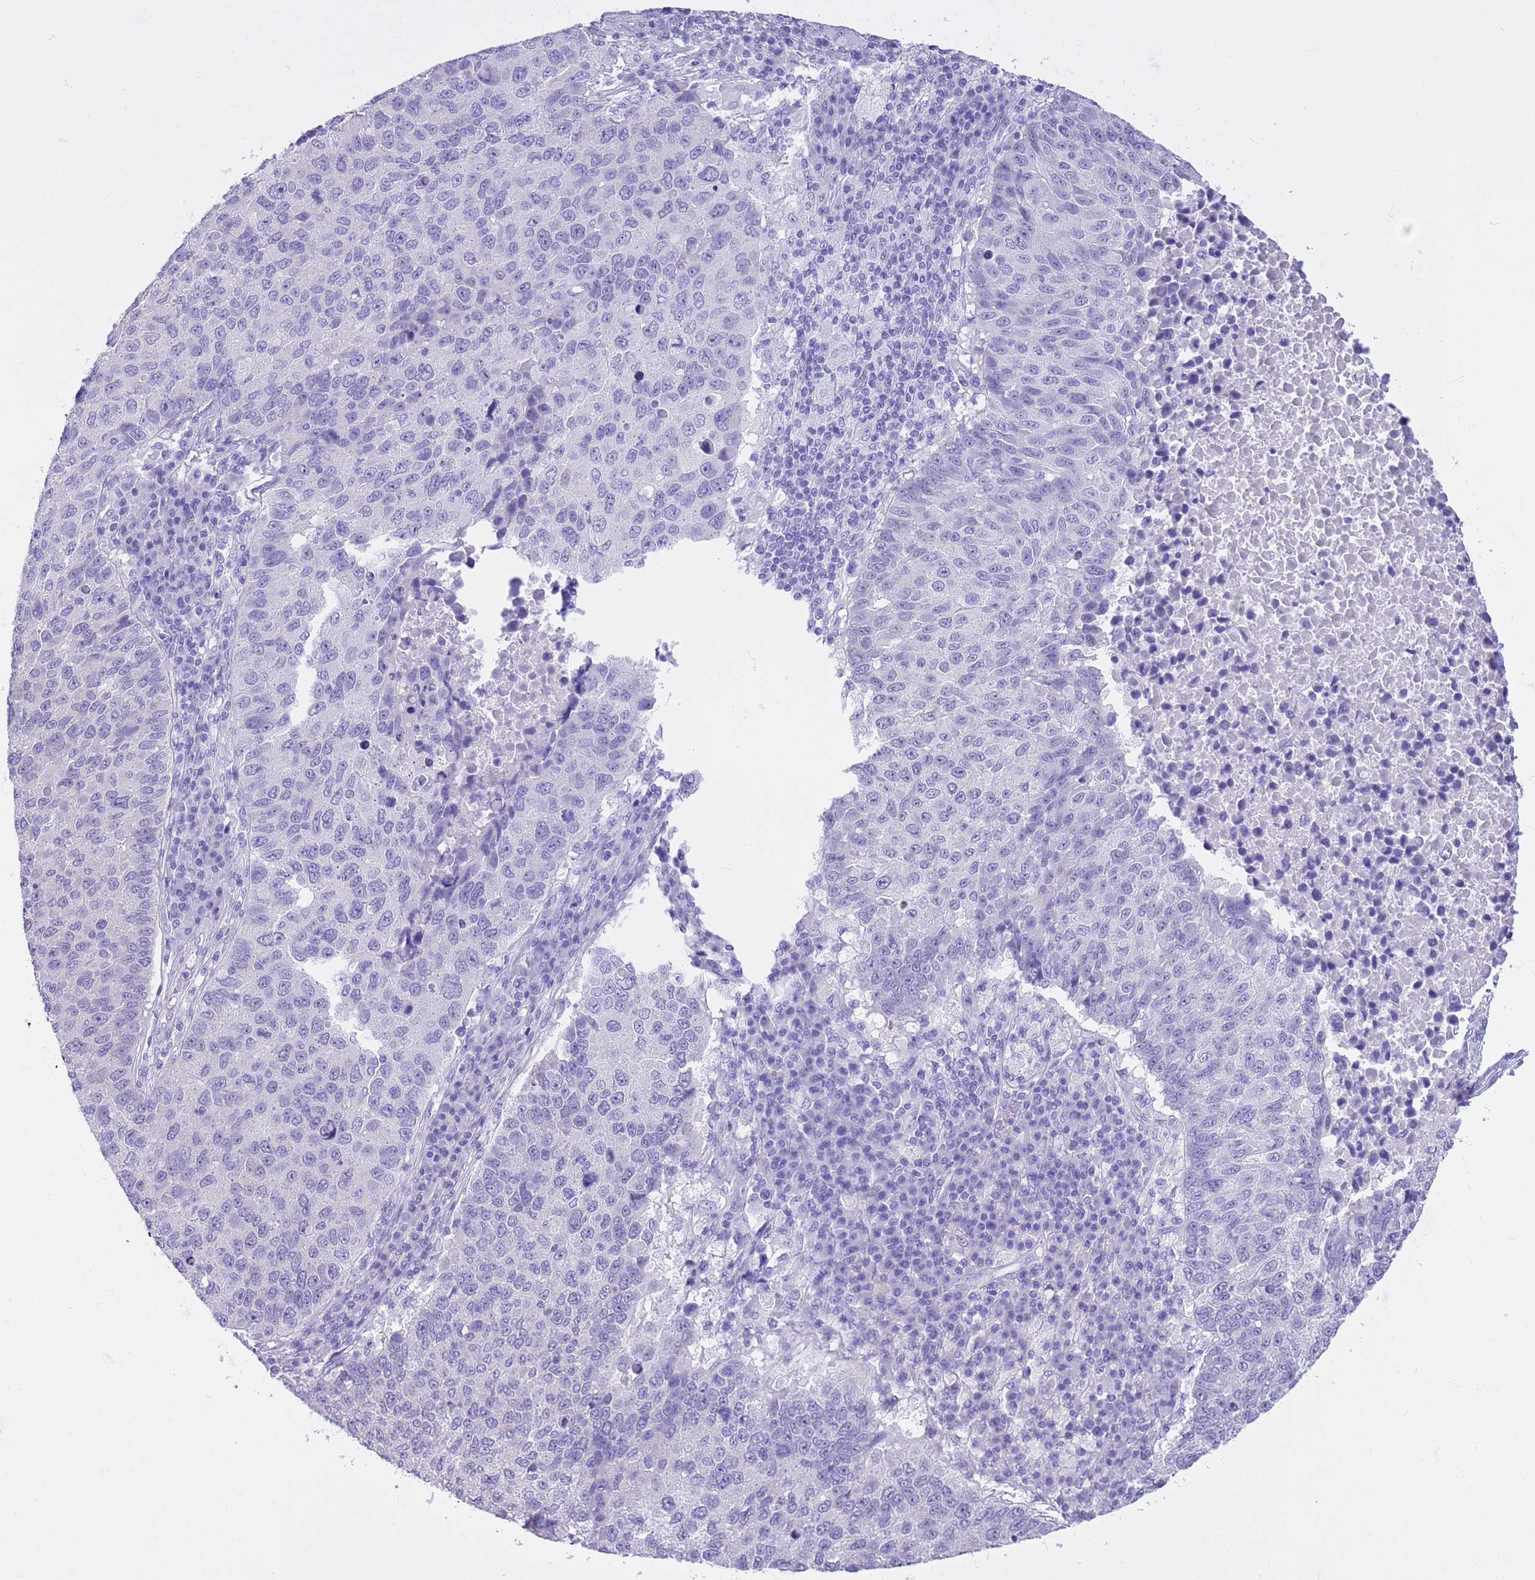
{"staining": {"intensity": "negative", "quantity": "none", "location": "none"}, "tissue": "lung cancer", "cell_type": "Tumor cells", "image_type": "cancer", "snomed": [{"axis": "morphology", "description": "Squamous cell carcinoma, NOS"}, {"axis": "topography", "description": "Lung"}], "caption": "The micrograph reveals no staining of tumor cells in squamous cell carcinoma (lung). The staining is performed using DAB brown chromogen with nuclei counter-stained in using hematoxylin.", "gene": "TMEM185B", "patient": {"sex": "male", "age": 73}}